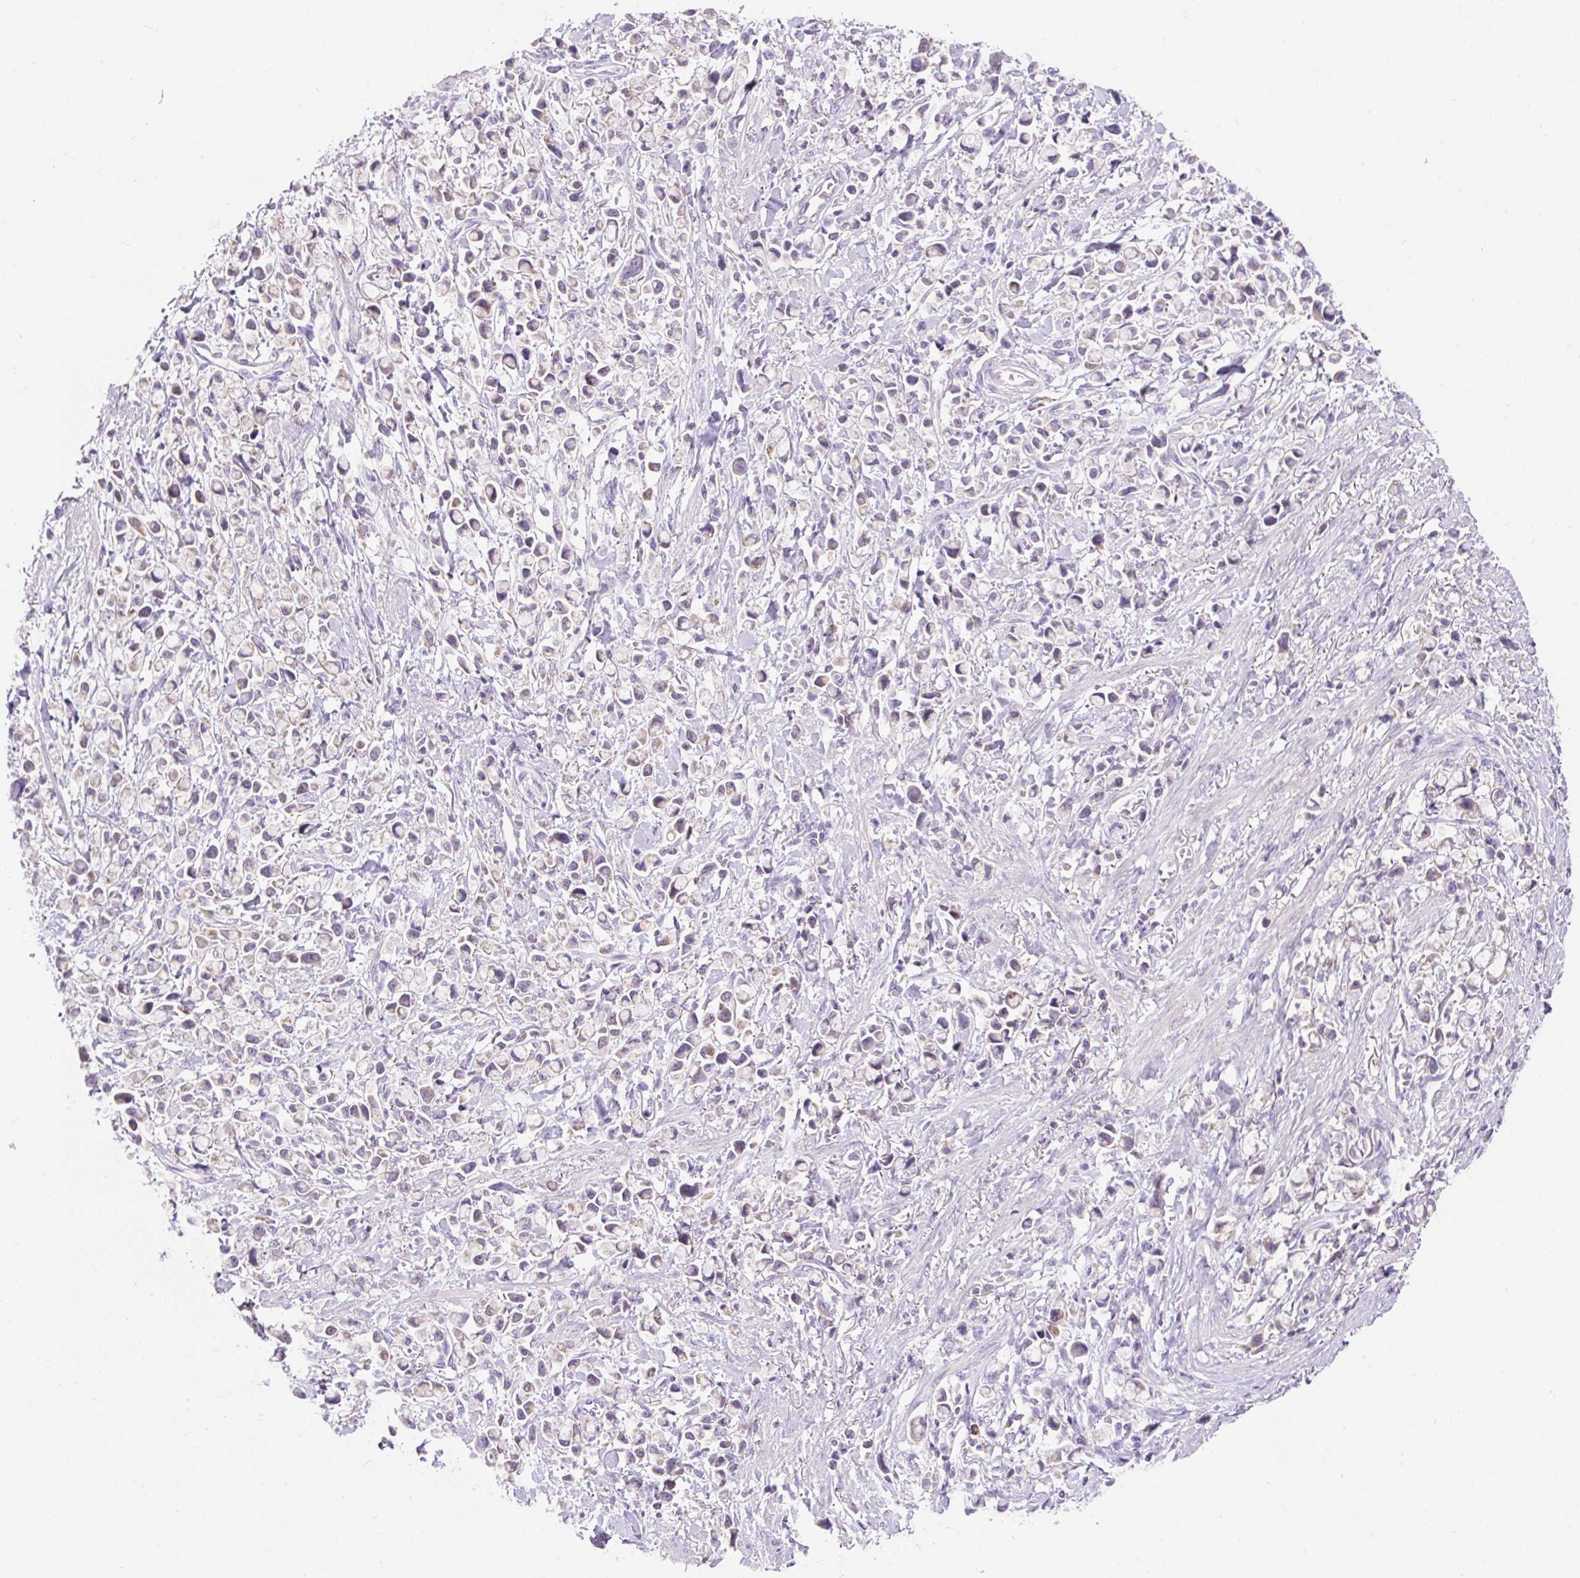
{"staining": {"intensity": "moderate", "quantity": "<25%", "location": "cytoplasmic/membranous"}, "tissue": "stomach cancer", "cell_type": "Tumor cells", "image_type": "cancer", "snomed": [{"axis": "morphology", "description": "Adenocarcinoma, NOS"}, {"axis": "topography", "description": "Stomach"}], "caption": "Stomach cancer was stained to show a protein in brown. There is low levels of moderate cytoplasmic/membranous positivity in about <25% of tumor cells.", "gene": "PMAIP1", "patient": {"sex": "female", "age": 81}}